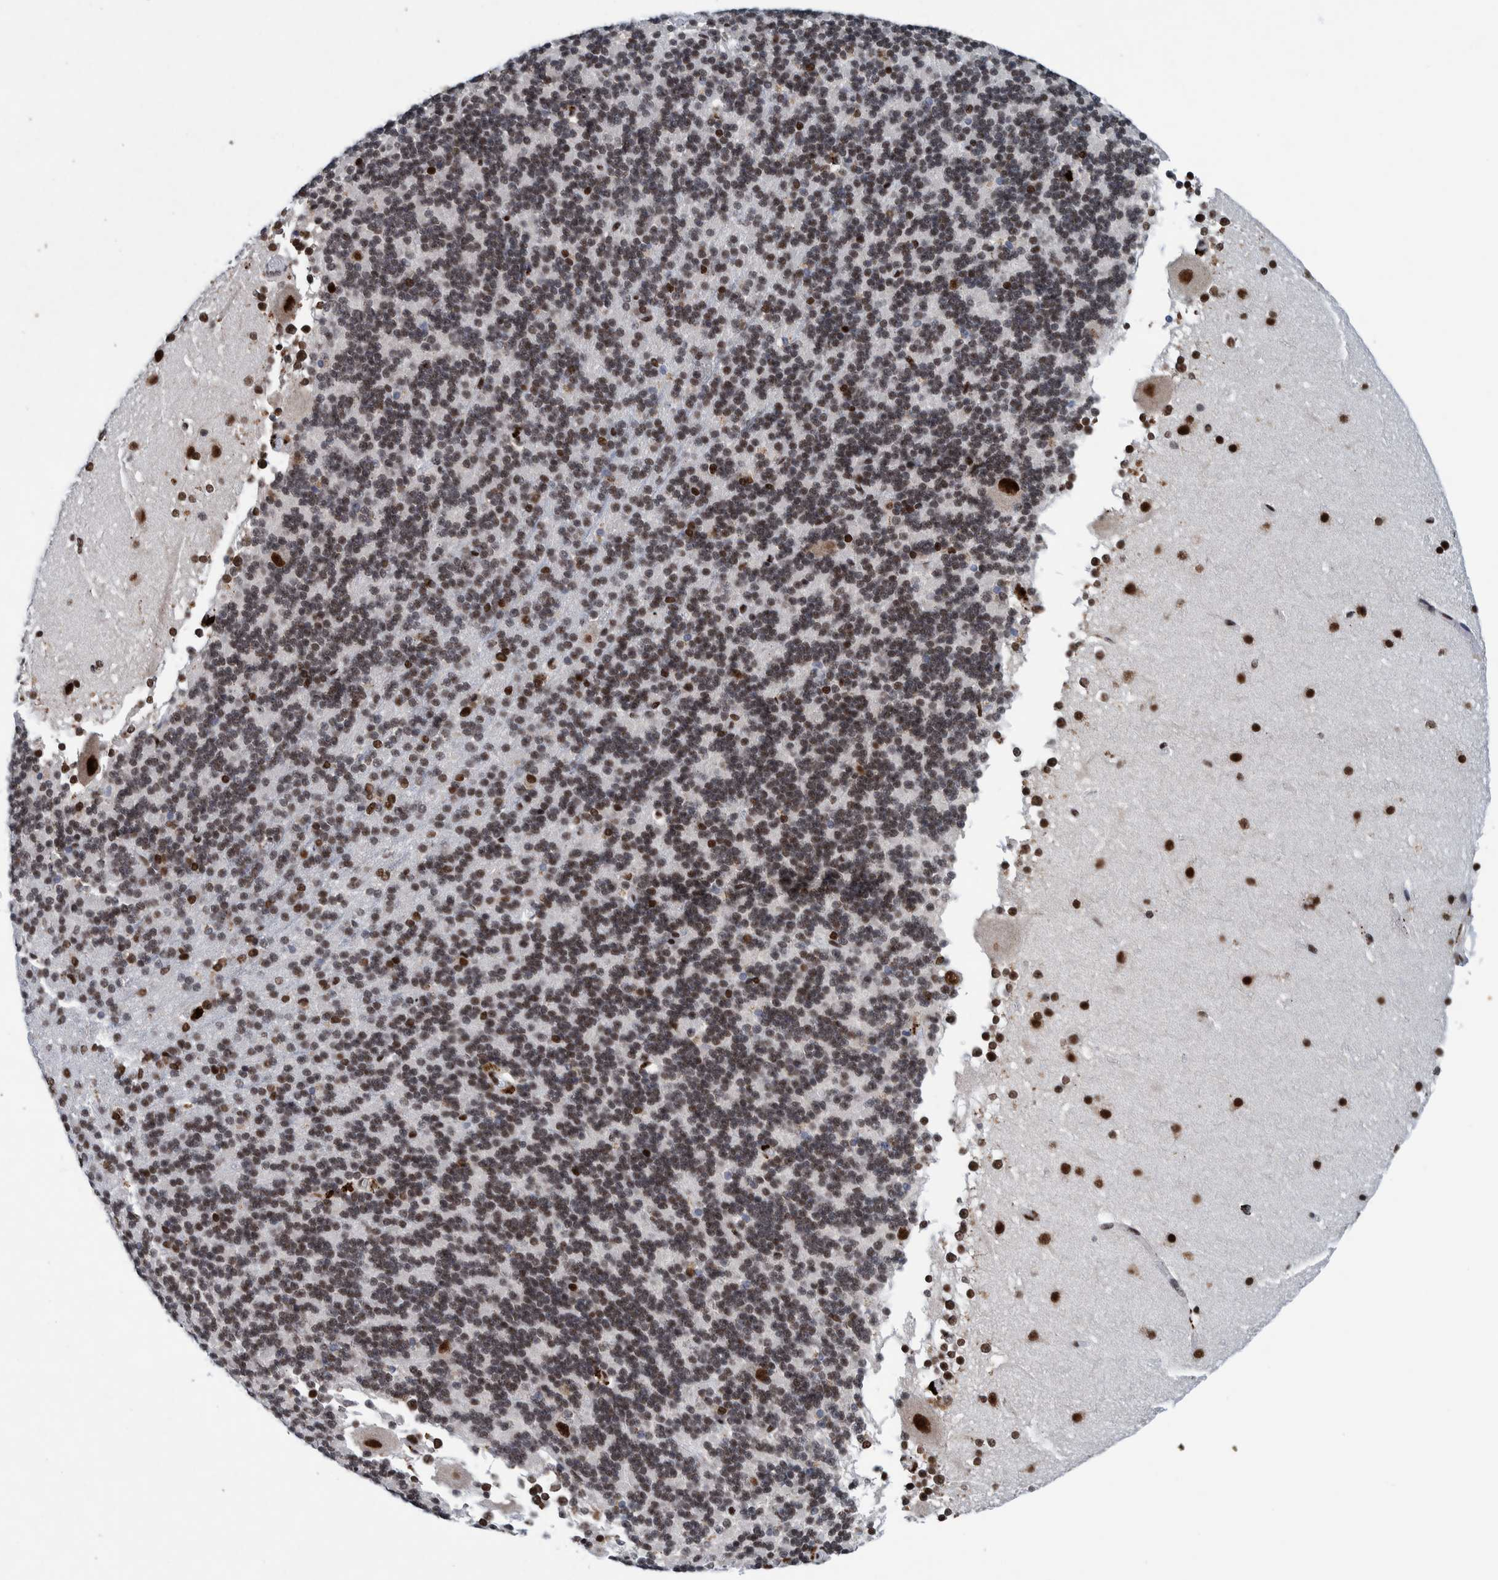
{"staining": {"intensity": "strong", "quantity": "25%-75%", "location": "nuclear"}, "tissue": "cerebellum", "cell_type": "Cells in granular layer", "image_type": "normal", "snomed": [{"axis": "morphology", "description": "Normal tissue, NOS"}, {"axis": "topography", "description": "Cerebellum"}], "caption": "Immunohistochemical staining of unremarkable cerebellum reveals strong nuclear protein positivity in approximately 25%-75% of cells in granular layer. The protein of interest is shown in brown color, while the nuclei are stained blue.", "gene": "TAF10", "patient": {"sex": "female", "age": 19}}